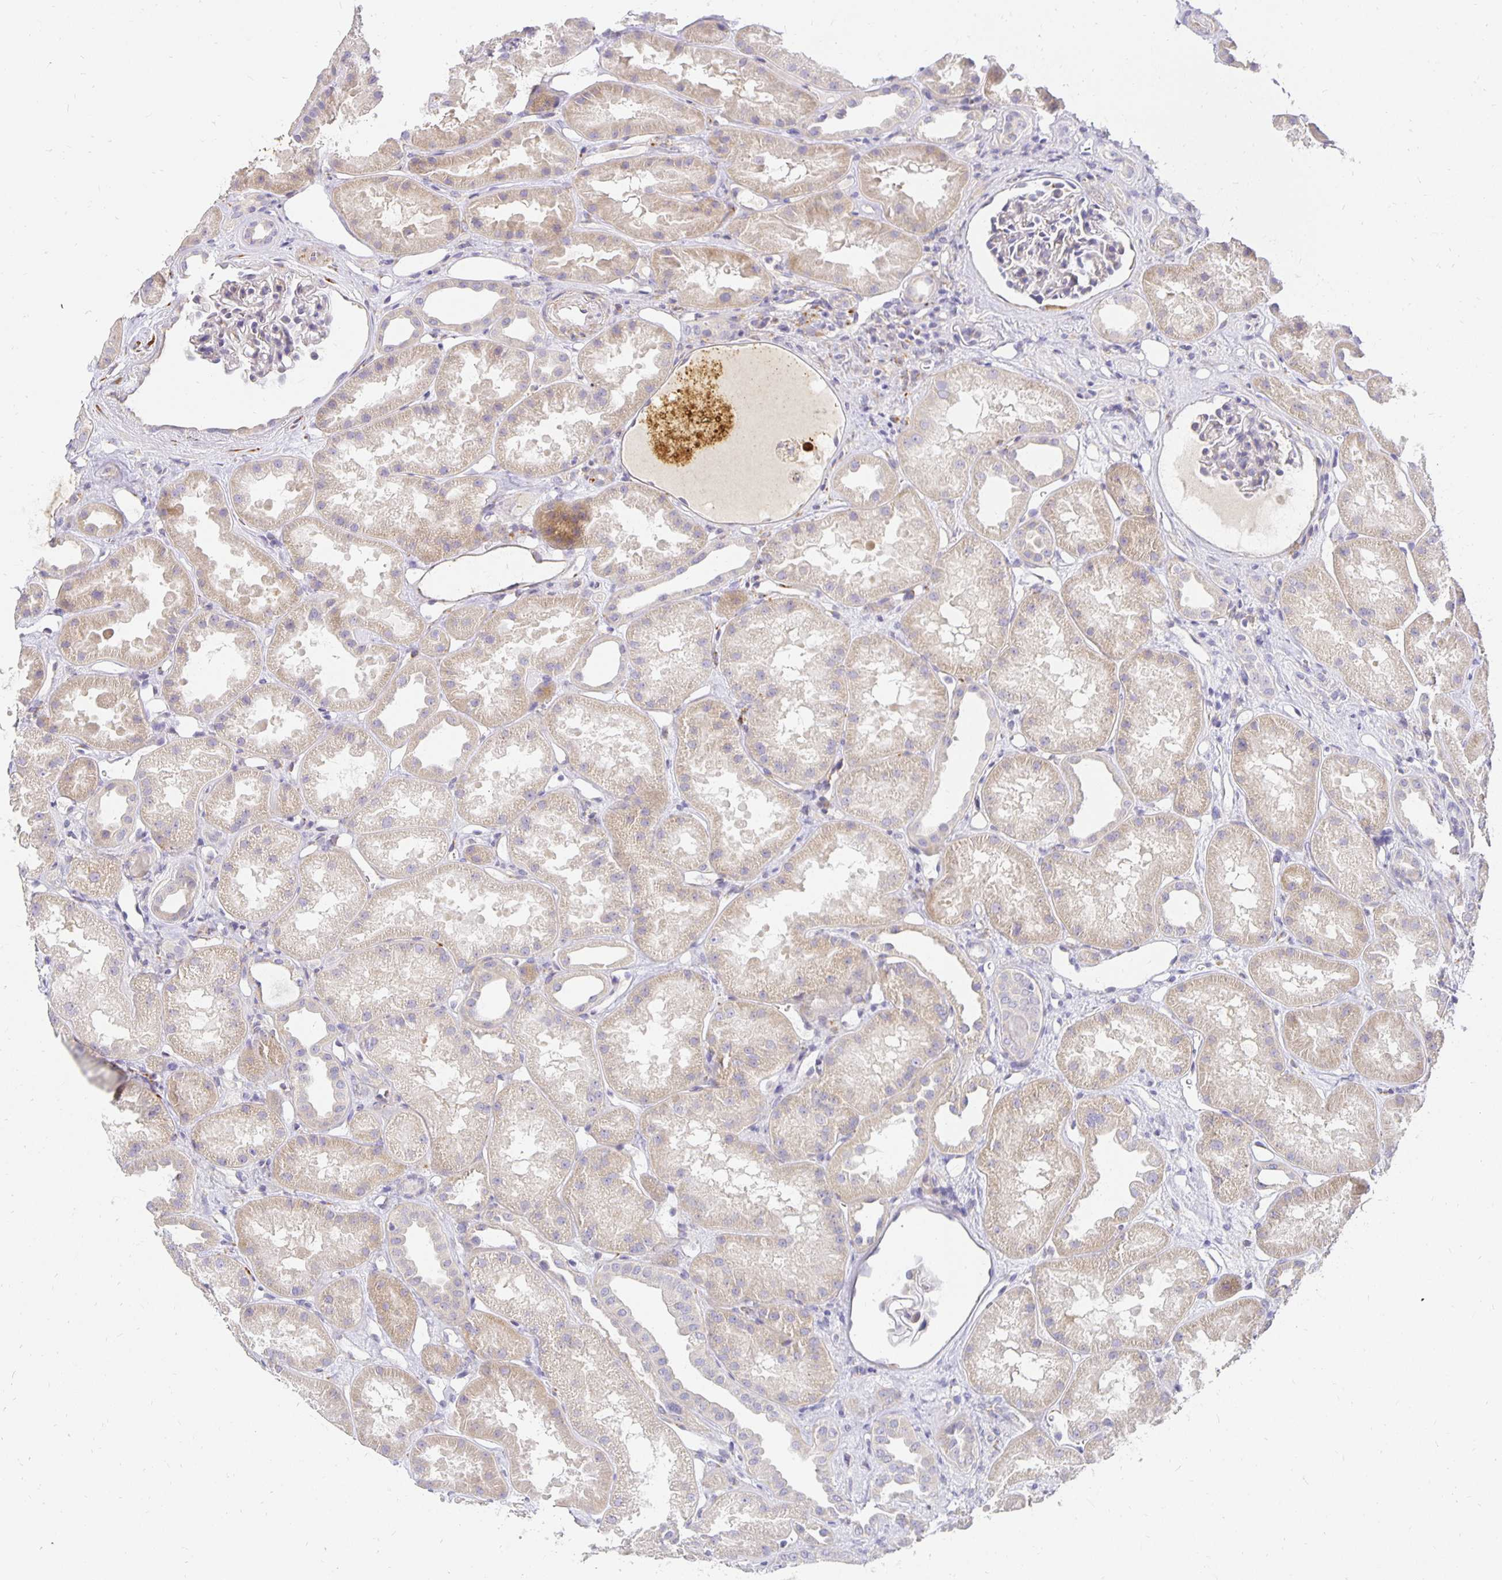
{"staining": {"intensity": "negative", "quantity": "none", "location": "none"}, "tissue": "kidney", "cell_type": "Cells in glomeruli", "image_type": "normal", "snomed": [{"axis": "morphology", "description": "Normal tissue, NOS"}, {"axis": "topography", "description": "Kidney"}], "caption": "Immunohistochemistry (IHC) histopathology image of benign human kidney stained for a protein (brown), which displays no expression in cells in glomeruli.", "gene": "PLOD1", "patient": {"sex": "male", "age": 61}}